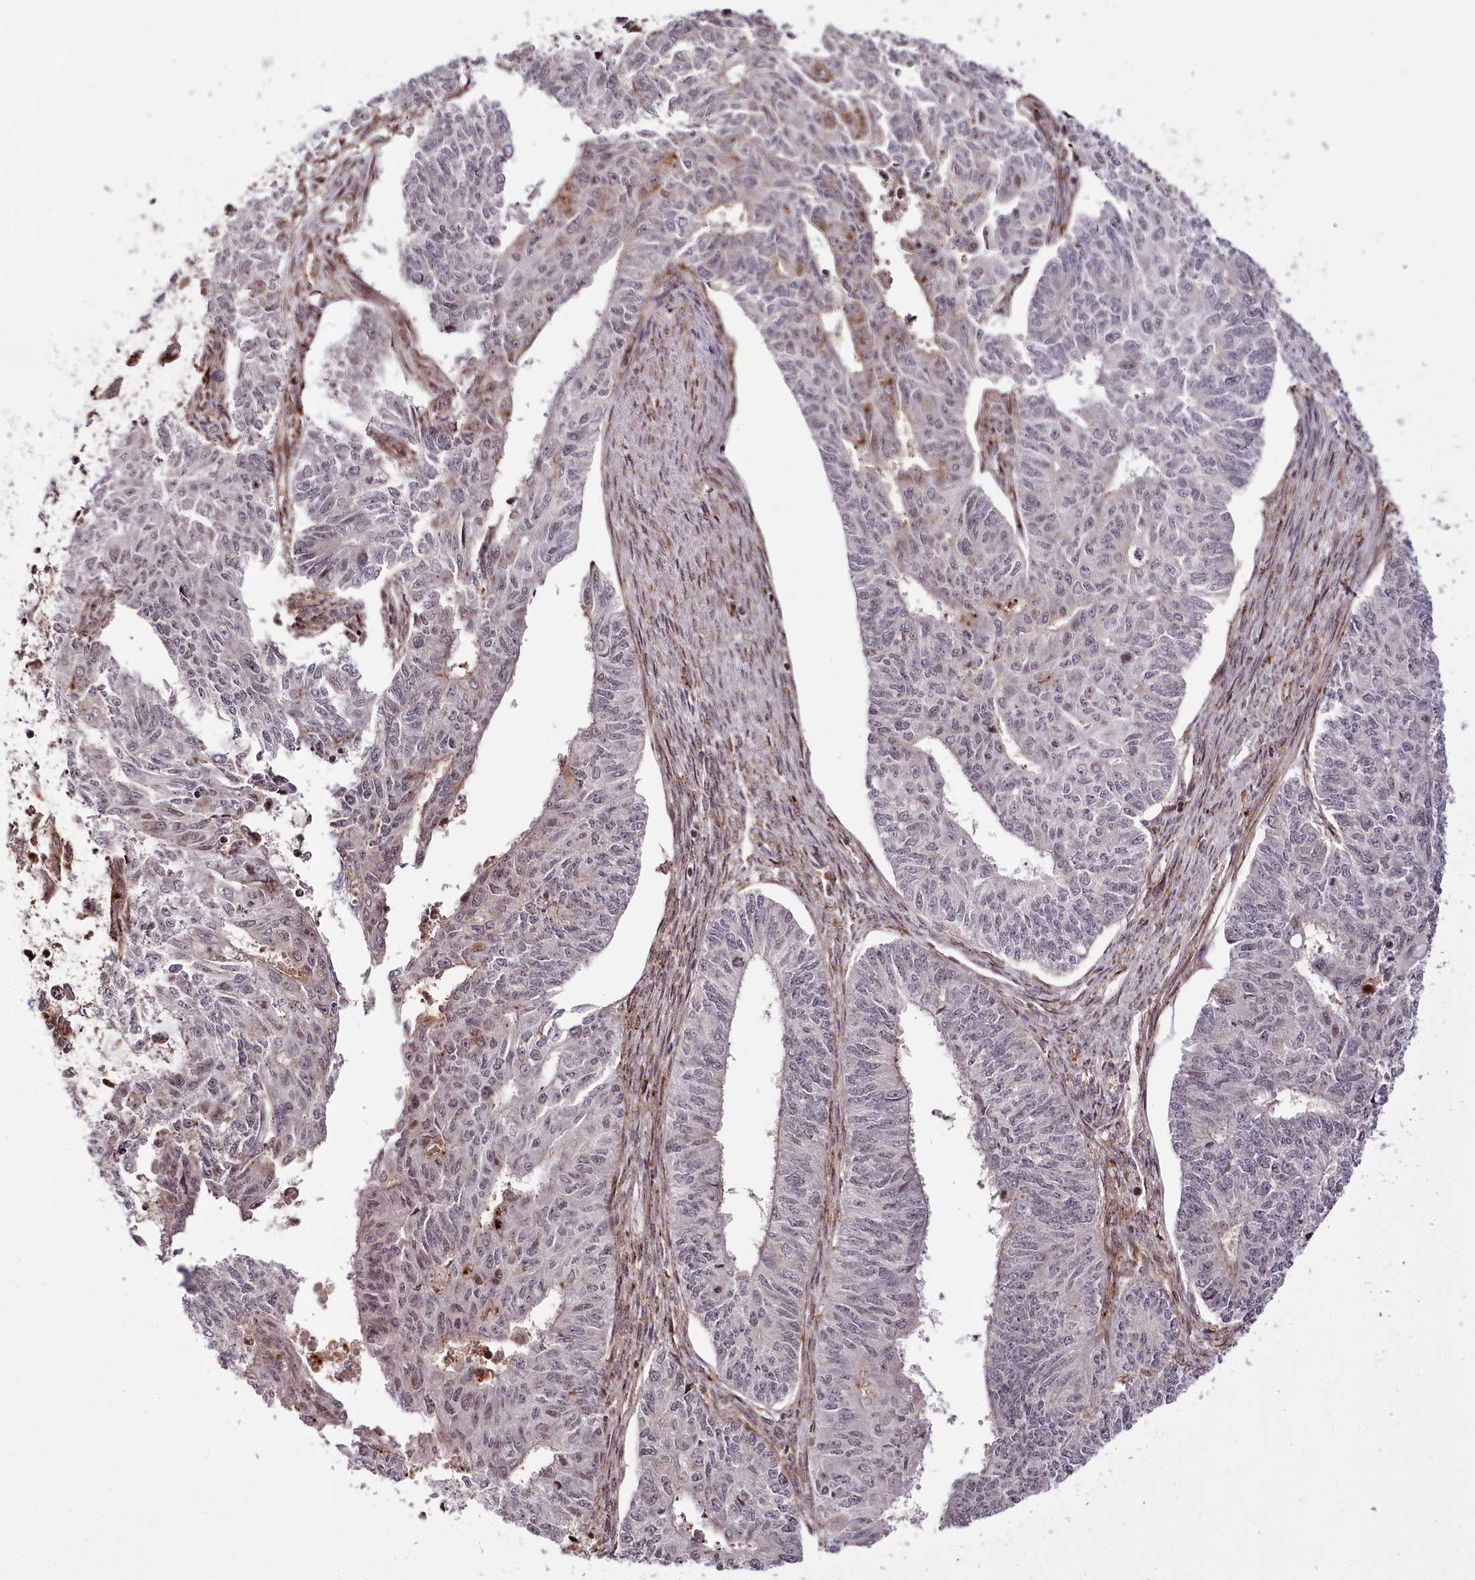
{"staining": {"intensity": "weak", "quantity": "<25%", "location": "nuclear"}, "tissue": "endometrial cancer", "cell_type": "Tumor cells", "image_type": "cancer", "snomed": [{"axis": "morphology", "description": "Adenocarcinoma, NOS"}, {"axis": "topography", "description": "Endometrium"}], "caption": "A high-resolution histopathology image shows immunohistochemistry (IHC) staining of adenocarcinoma (endometrial), which displays no significant staining in tumor cells.", "gene": "HOXC8", "patient": {"sex": "female", "age": 32}}